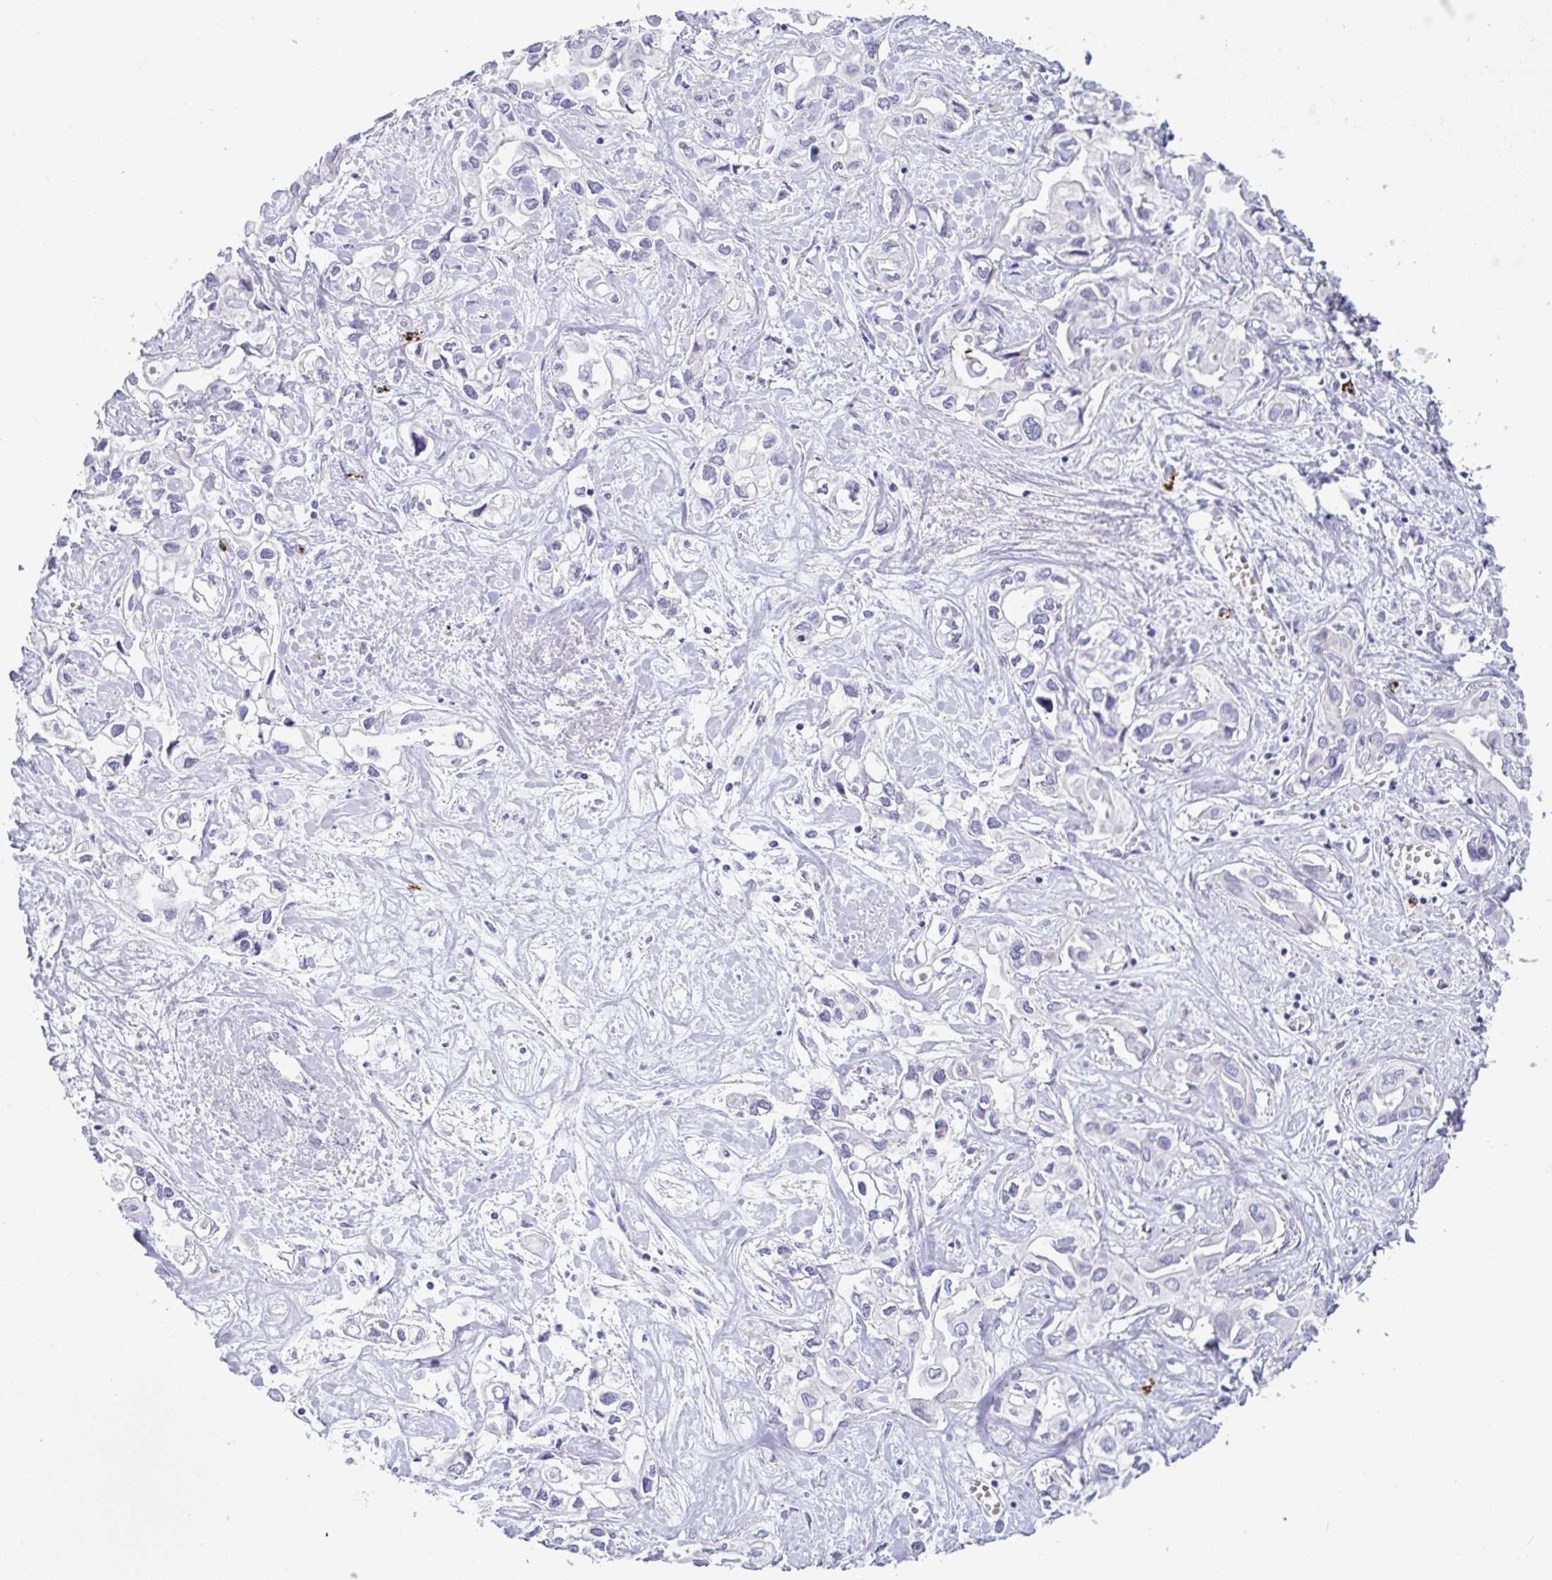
{"staining": {"intensity": "negative", "quantity": "none", "location": "none"}, "tissue": "liver cancer", "cell_type": "Tumor cells", "image_type": "cancer", "snomed": [{"axis": "morphology", "description": "Cholangiocarcinoma"}, {"axis": "topography", "description": "Liver"}], "caption": "Photomicrograph shows no protein positivity in tumor cells of liver cancer (cholangiocarcinoma) tissue.", "gene": "ZNF684", "patient": {"sex": "female", "age": 64}}